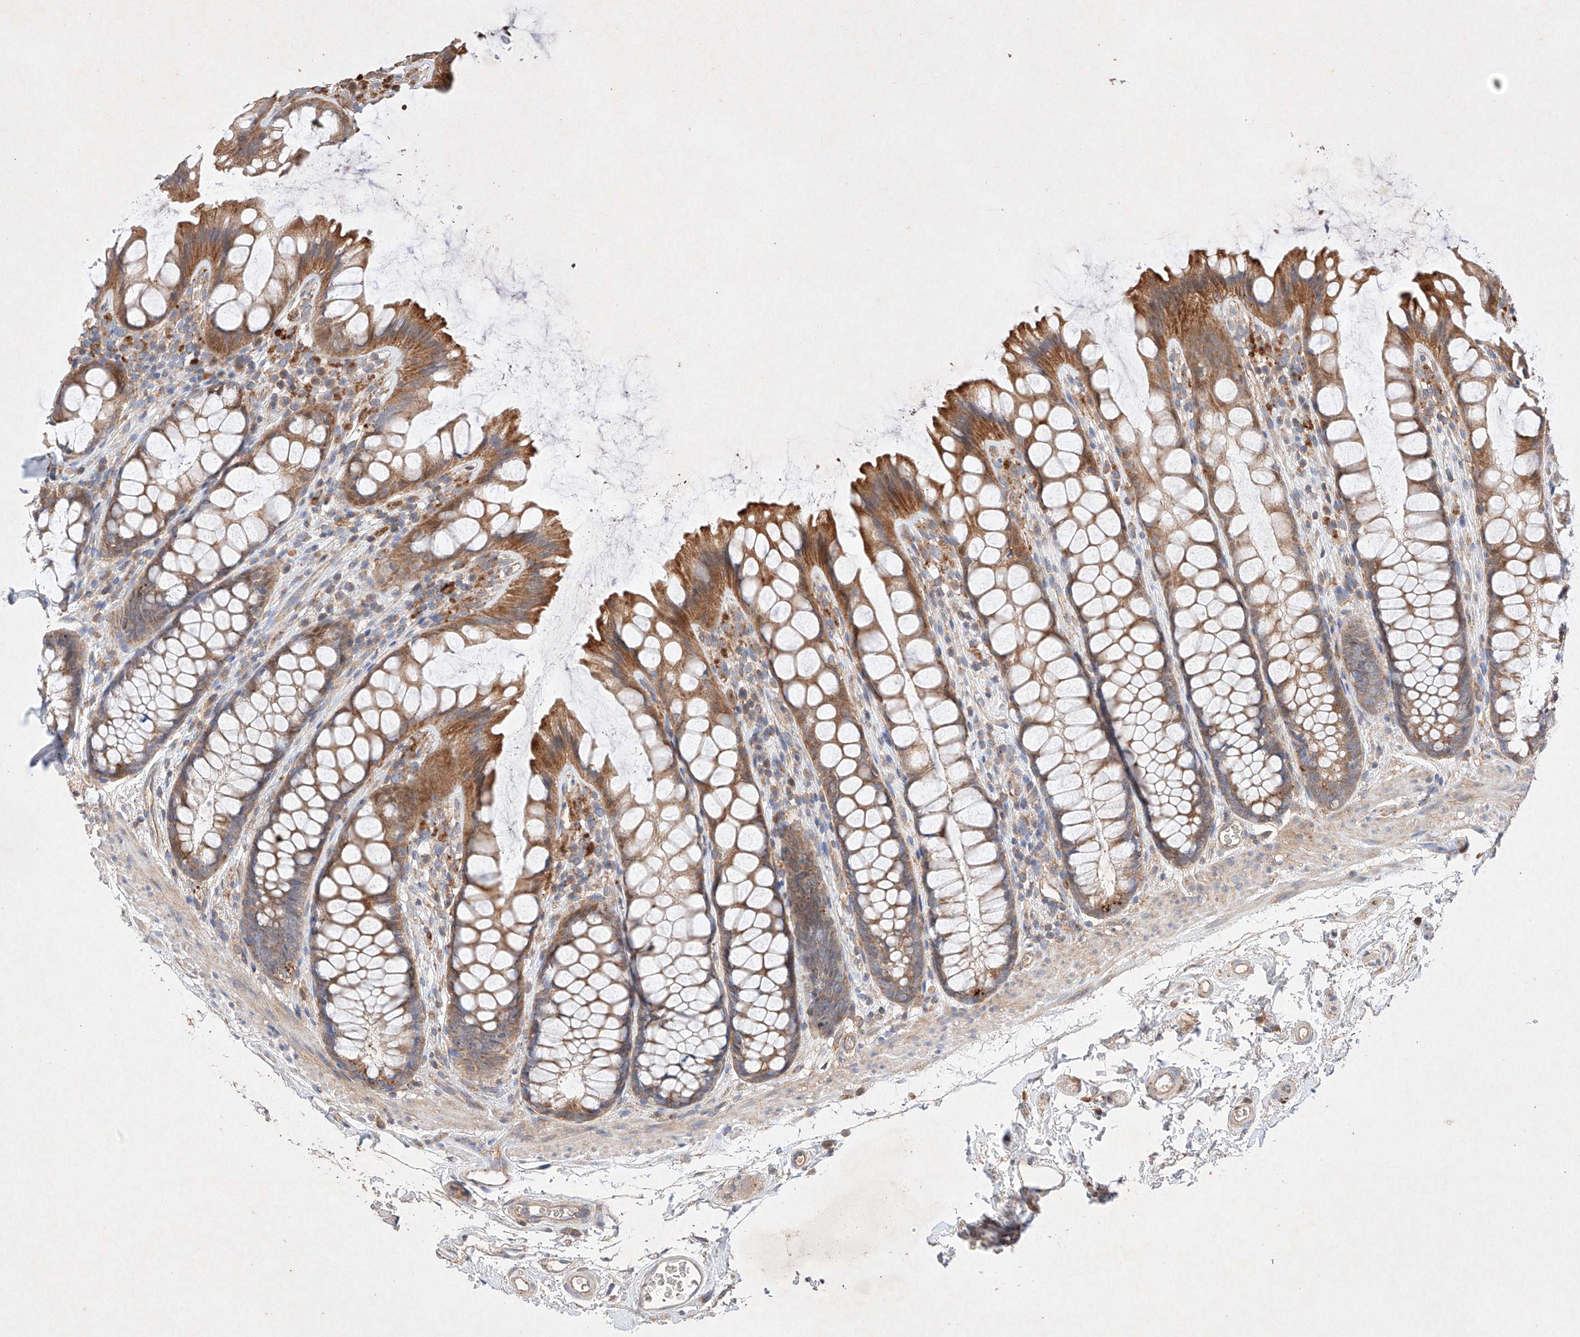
{"staining": {"intensity": "moderate", "quantity": ">75%", "location": "cytoplasmic/membranous"}, "tissue": "rectum", "cell_type": "Glandular cells", "image_type": "normal", "snomed": [{"axis": "morphology", "description": "Normal tissue, NOS"}, {"axis": "topography", "description": "Rectum"}], "caption": "Brown immunohistochemical staining in unremarkable rectum demonstrates moderate cytoplasmic/membranous staining in about >75% of glandular cells. The staining was performed using DAB, with brown indicating positive protein expression. Nuclei are stained blue with hematoxylin.", "gene": "C6orf62", "patient": {"sex": "female", "age": 65}}